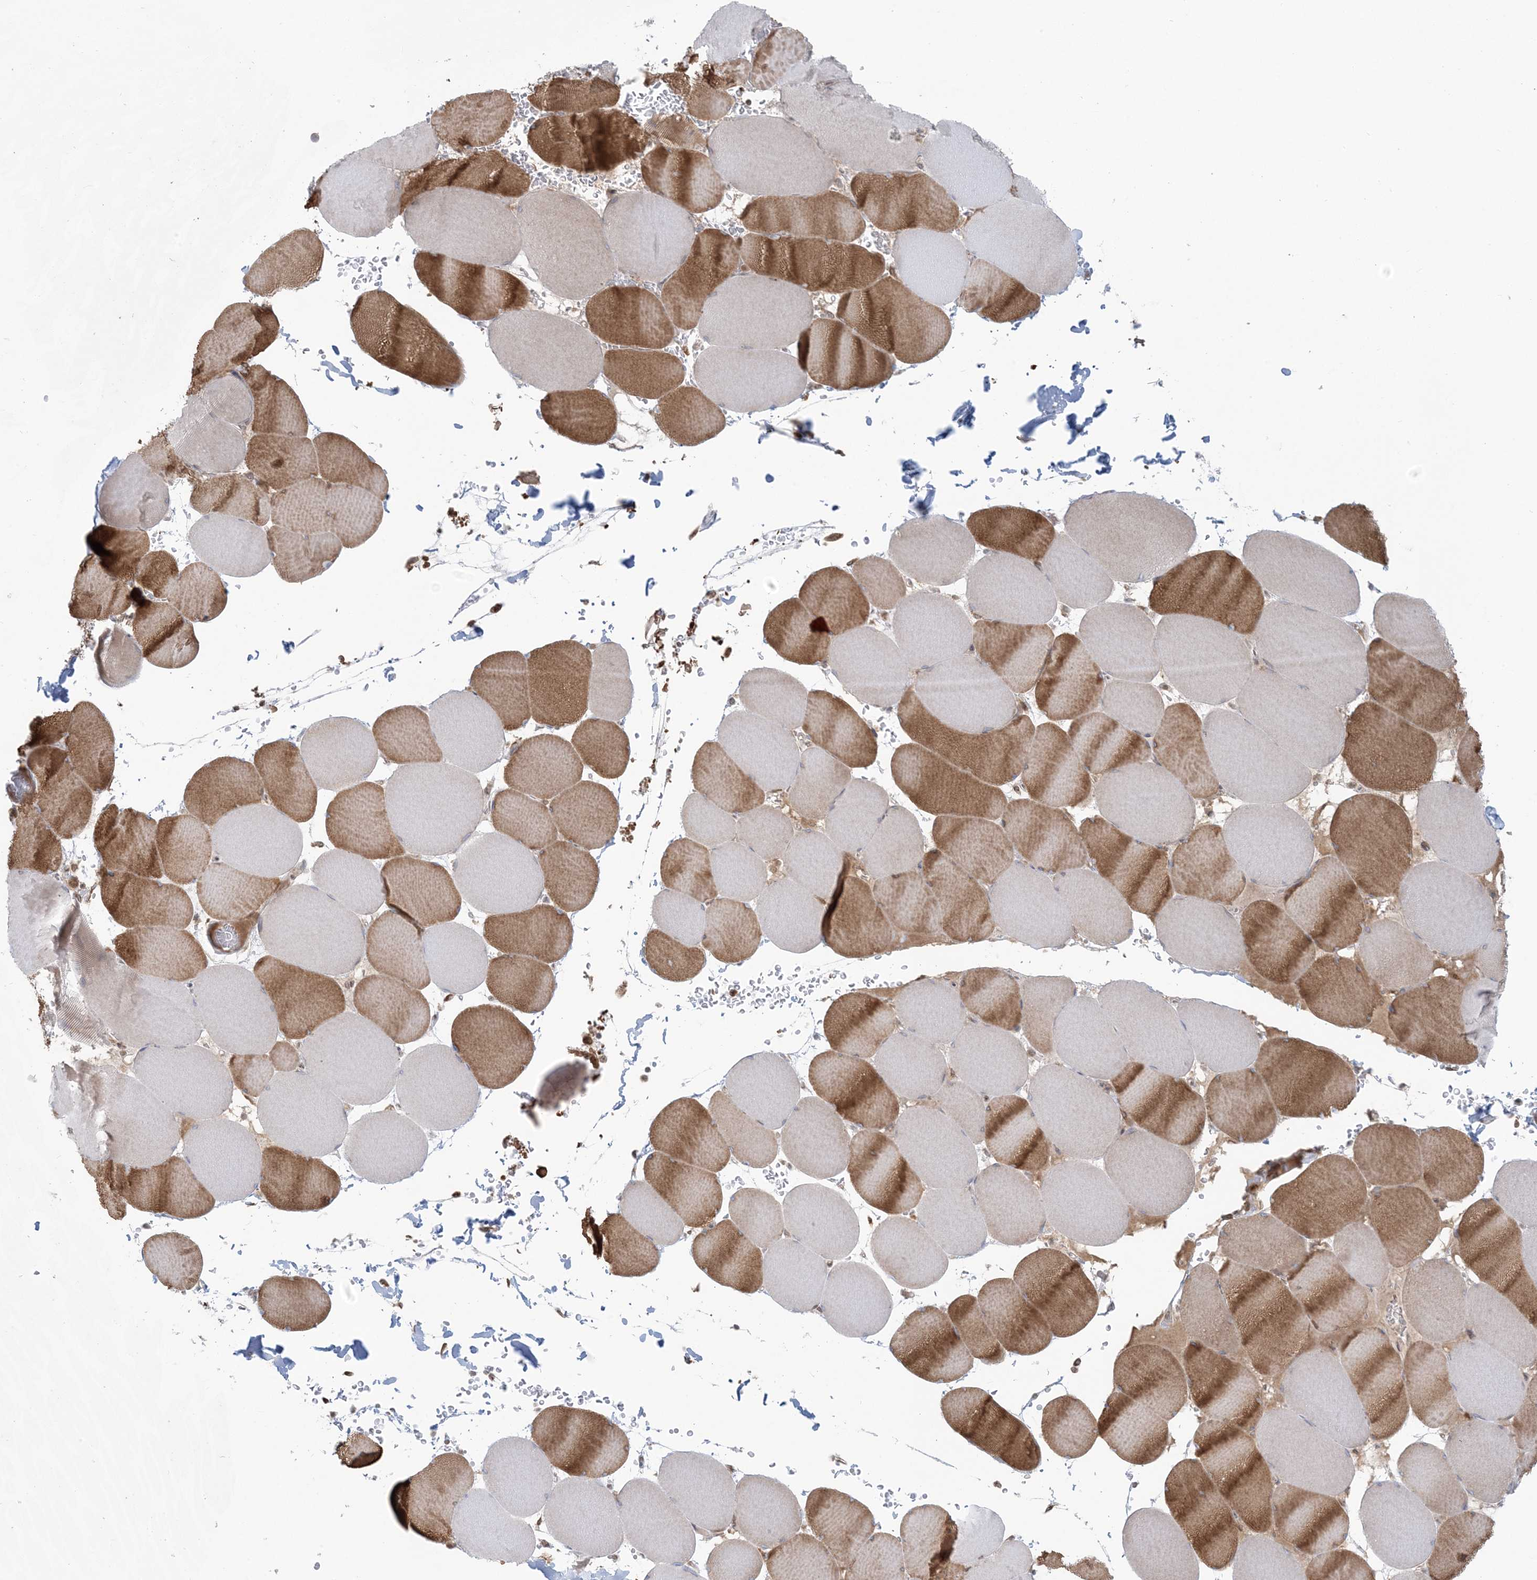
{"staining": {"intensity": "moderate", "quantity": "25%-75%", "location": "cytoplasmic/membranous"}, "tissue": "skeletal muscle", "cell_type": "Myocytes", "image_type": "normal", "snomed": [{"axis": "morphology", "description": "Normal tissue, NOS"}, {"axis": "topography", "description": "Skeletal muscle"}, {"axis": "topography", "description": "Head-Neck"}], "caption": "Normal skeletal muscle reveals moderate cytoplasmic/membranous expression in about 25%-75% of myocytes.", "gene": "UBXN4", "patient": {"sex": "male", "age": 66}}